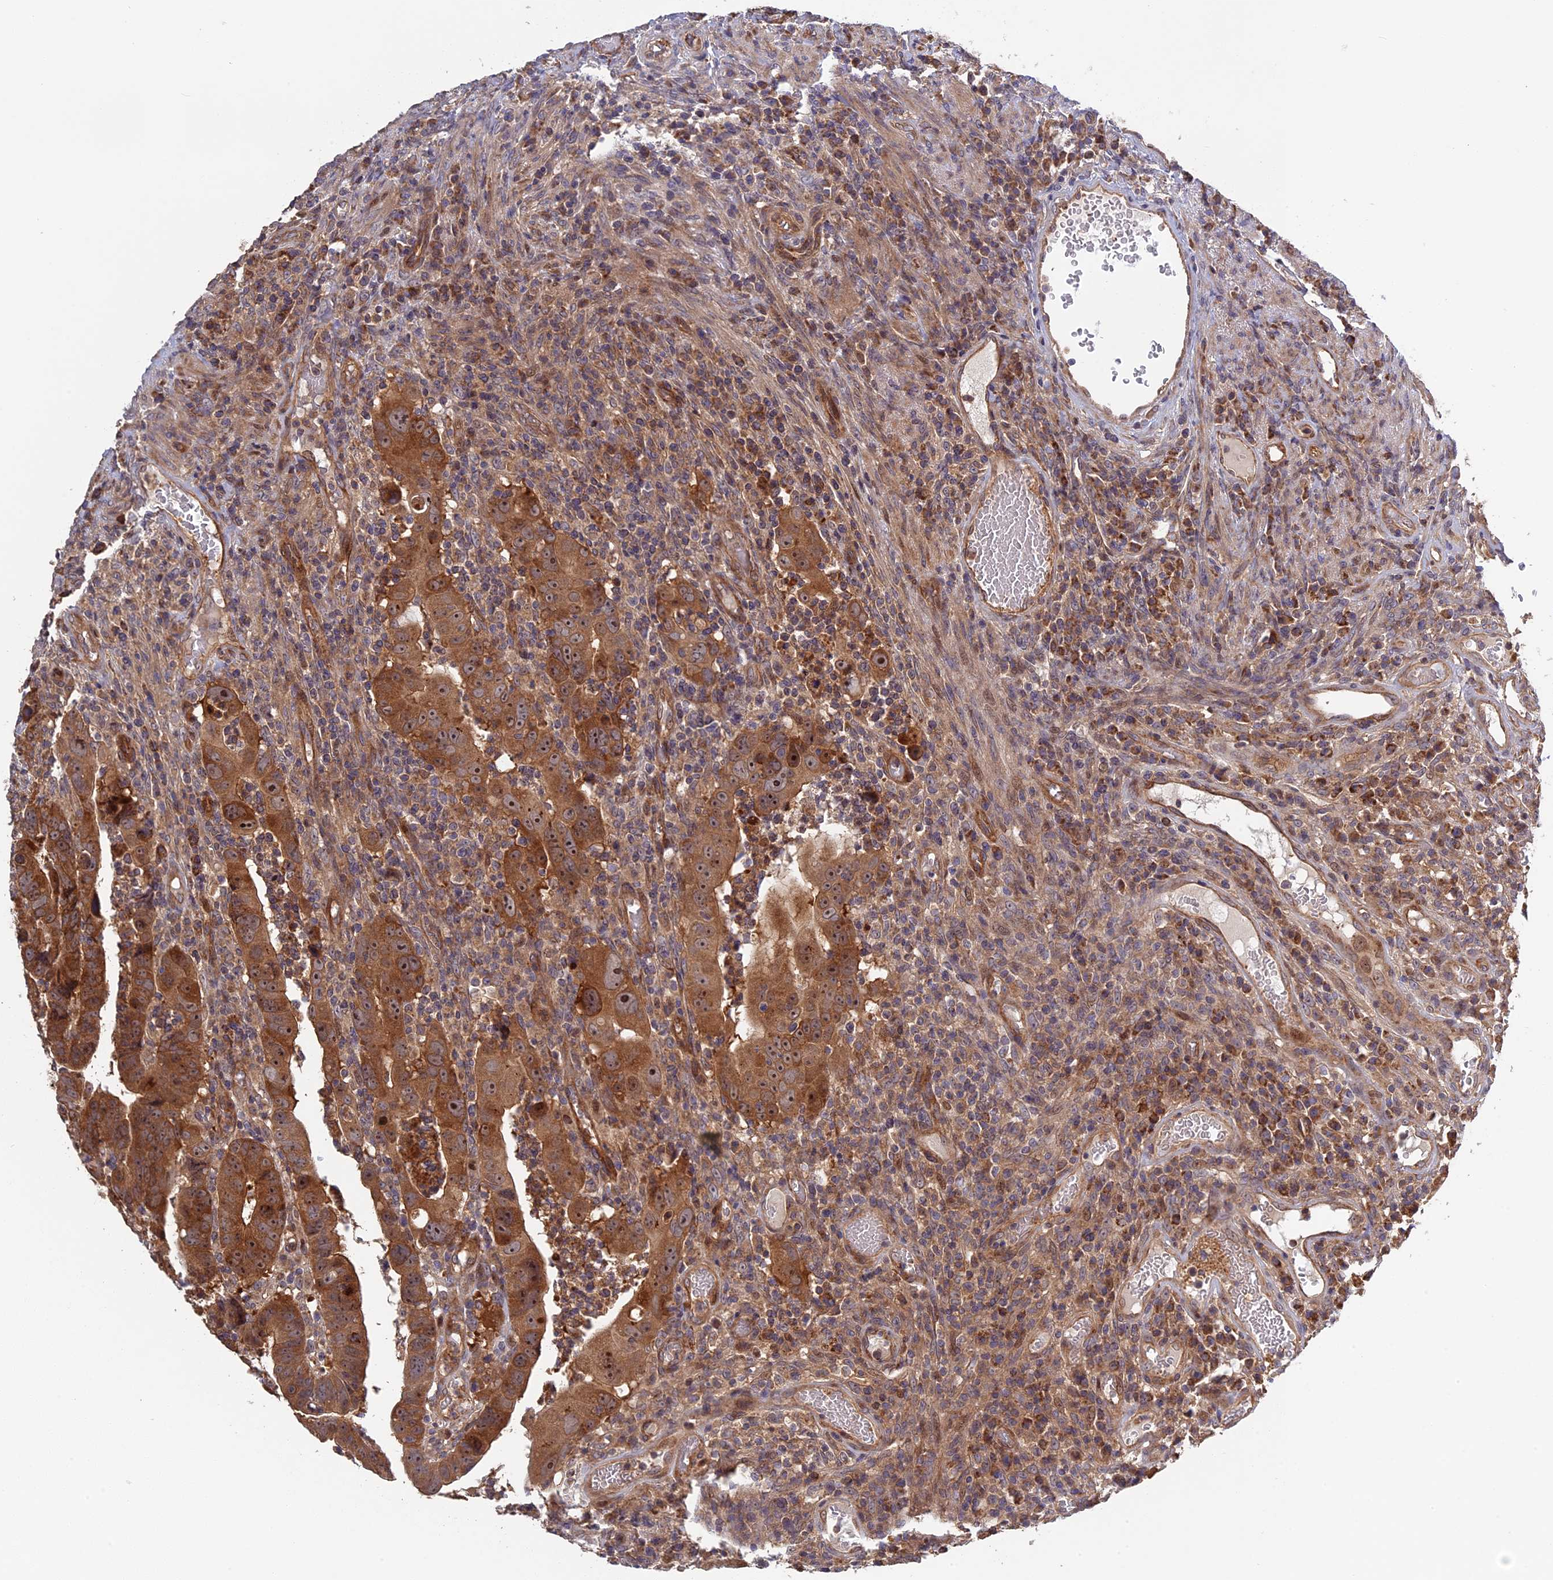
{"staining": {"intensity": "strong", "quantity": ">75%", "location": "cytoplasmic/membranous,nuclear"}, "tissue": "colorectal cancer", "cell_type": "Tumor cells", "image_type": "cancer", "snomed": [{"axis": "morphology", "description": "Normal tissue, NOS"}, {"axis": "morphology", "description": "Adenocarcinoma, NOS"}, {"axis": "topography", "description": "Rectum"}], "caption": "IHC staining of colorectal adenocarcinoma, which reveals high levels of strong cytoplasmic/membranous and nuclear staining in approximately >75% of tumor cells indicating strong cytoplasmic/membranous and nuclear protein staining. The staining was performed using DAB (brown) for protein detection and nuclei were counterstained in hematoxylin (blue).", "gene": "FERMT1", "patient": {"sex": "female", "age": 65}}